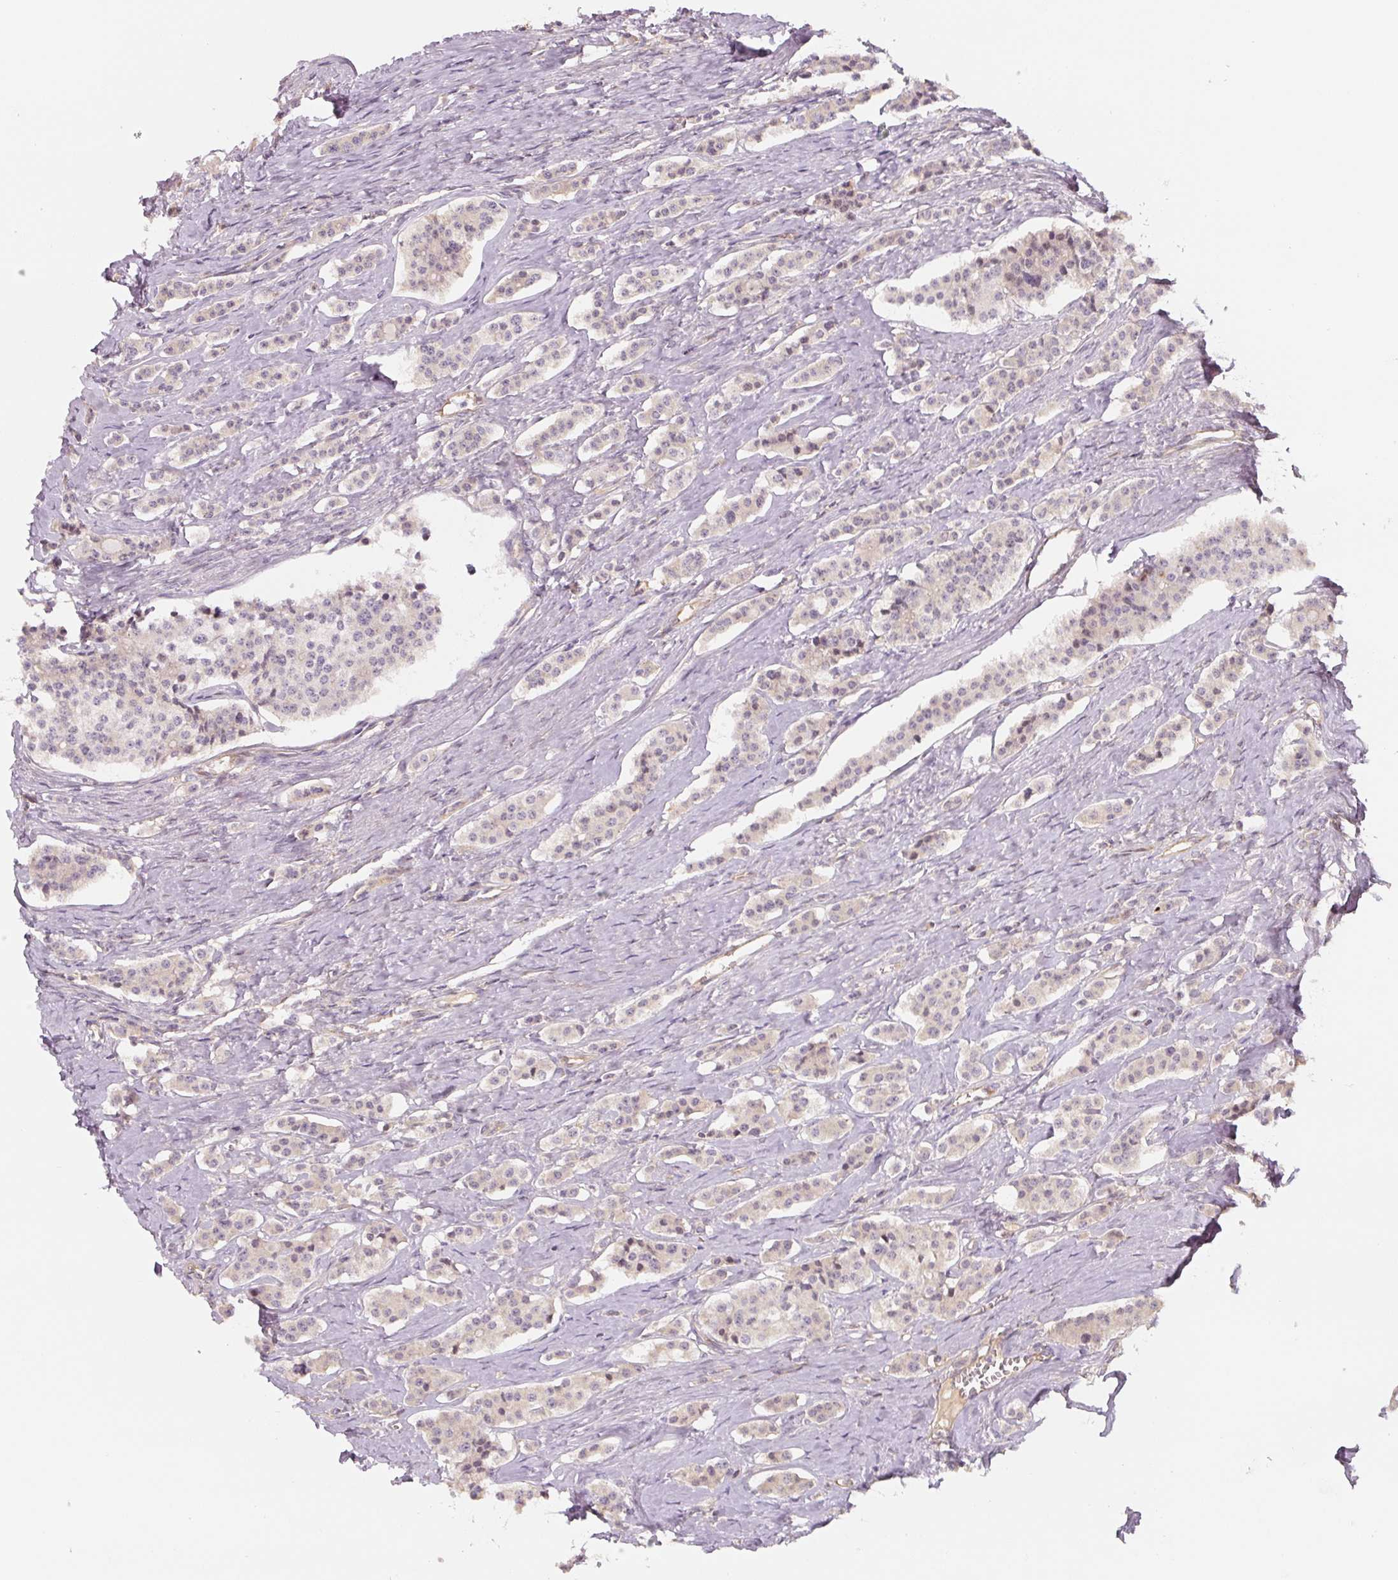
{"staining": {"intensity": "weak", "quantity": "25%-75%", "location": "nuclear"}, "tissue": "carcinoid", "cell_type": "Tumor cells", "image_type": "cancer", "snomed": [{"axis": "morphology", "description": "Carcinoid, malignant, NOS"}, {"axis": "topography", "description": "Small intestine"}], "caption": "Malignant carcinoid tissue displays weak nuclear positivity in about 25%-75% of tumor cells (DAB = brown stain, brightfield microscopy at high magnification).", "gene": "PWWP3B", "patient": {"sex": "male", "age": 63}}